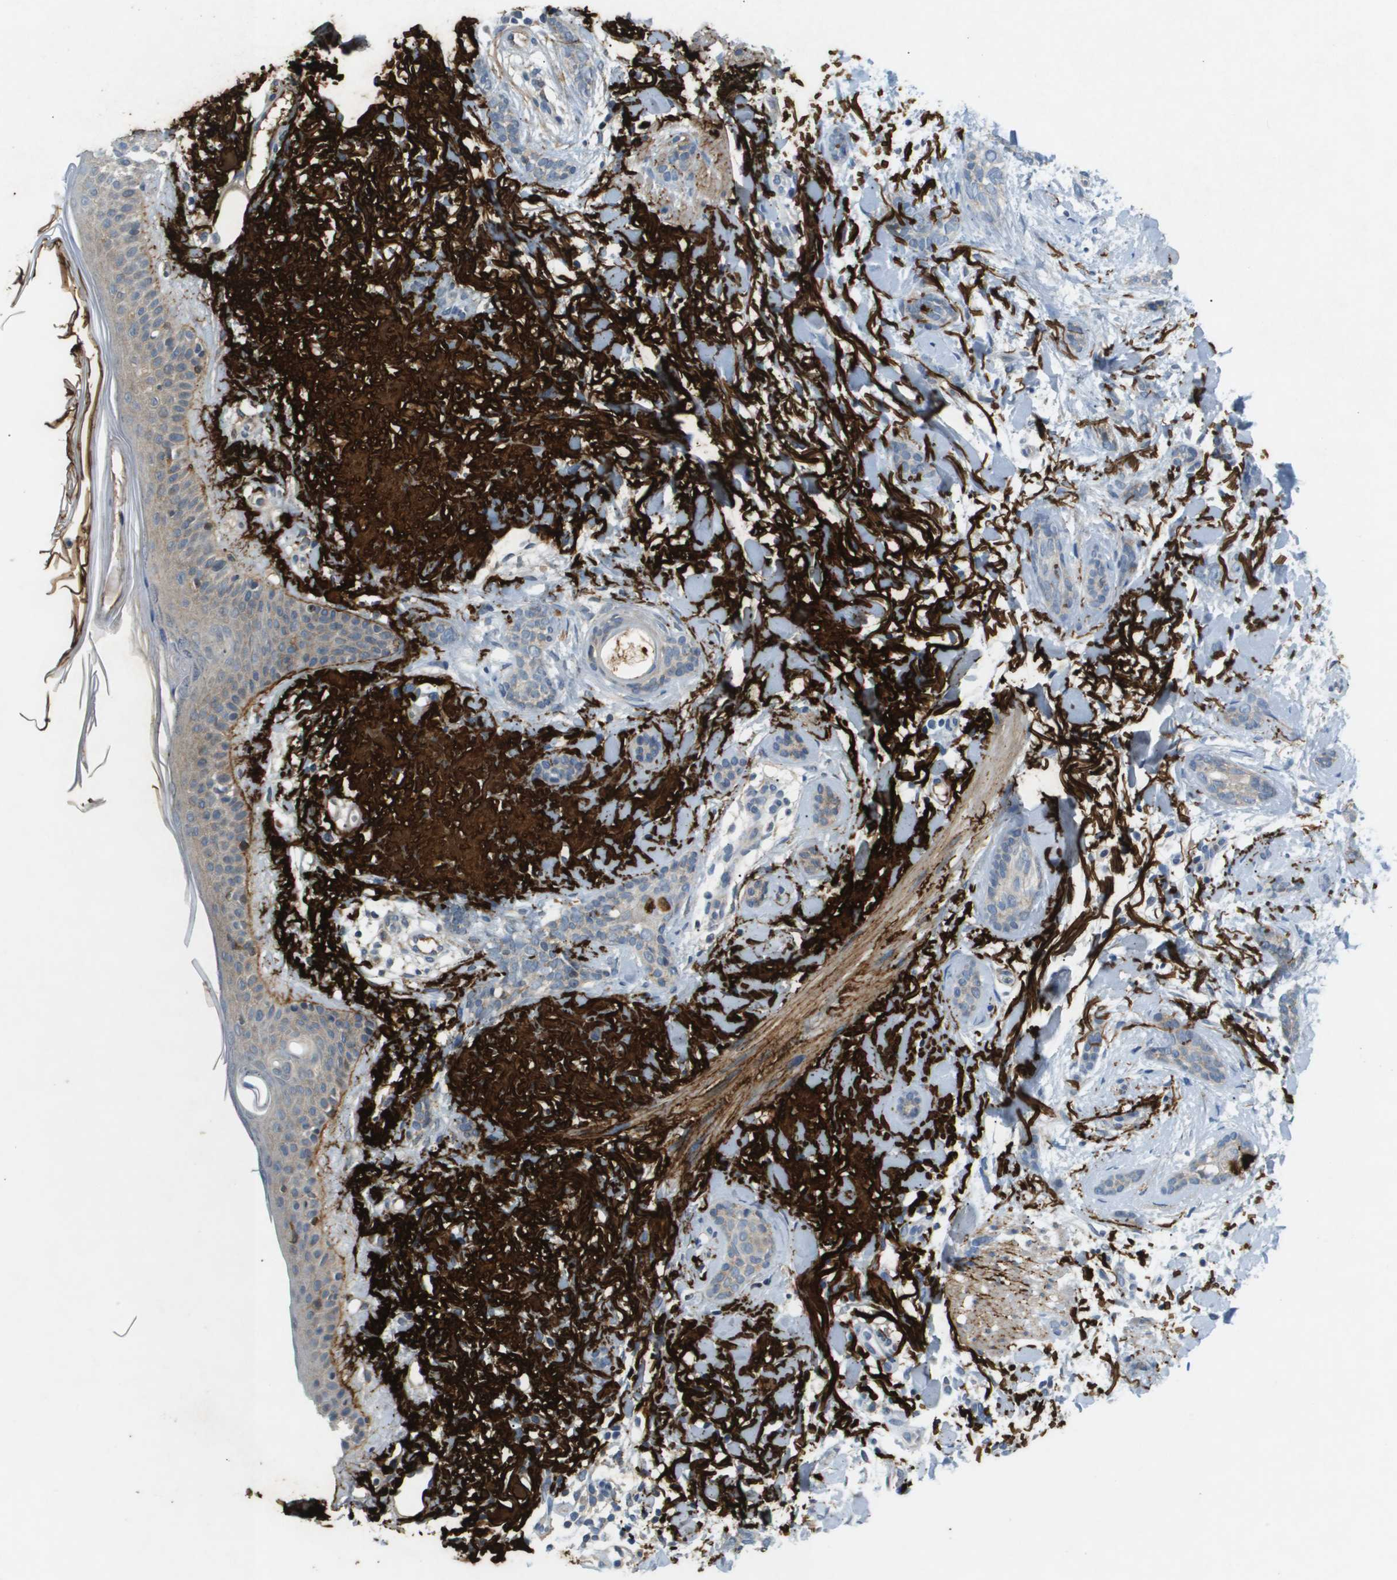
{"staining": {"intensity": "negative", "quantity": "none", "location": "none"}, "tissue": "skin cancer", "cell_type": "Tumor cells", "image_type": "cancer", "snomed": [{"axis": "morphology", "description": "Basal cell carcinoma"}, {"axis": "morphology", "description": "Adnexal tumor, benign"}, {"axis": "topography", "description": "Skin"}], "caption": "Immunohistochemical staining of basal cell carcinoma (skin) demonstrates no significant positivity in tumor cells.", "gene": "VTN", "patient": {"sex": "female", "age": 42}}